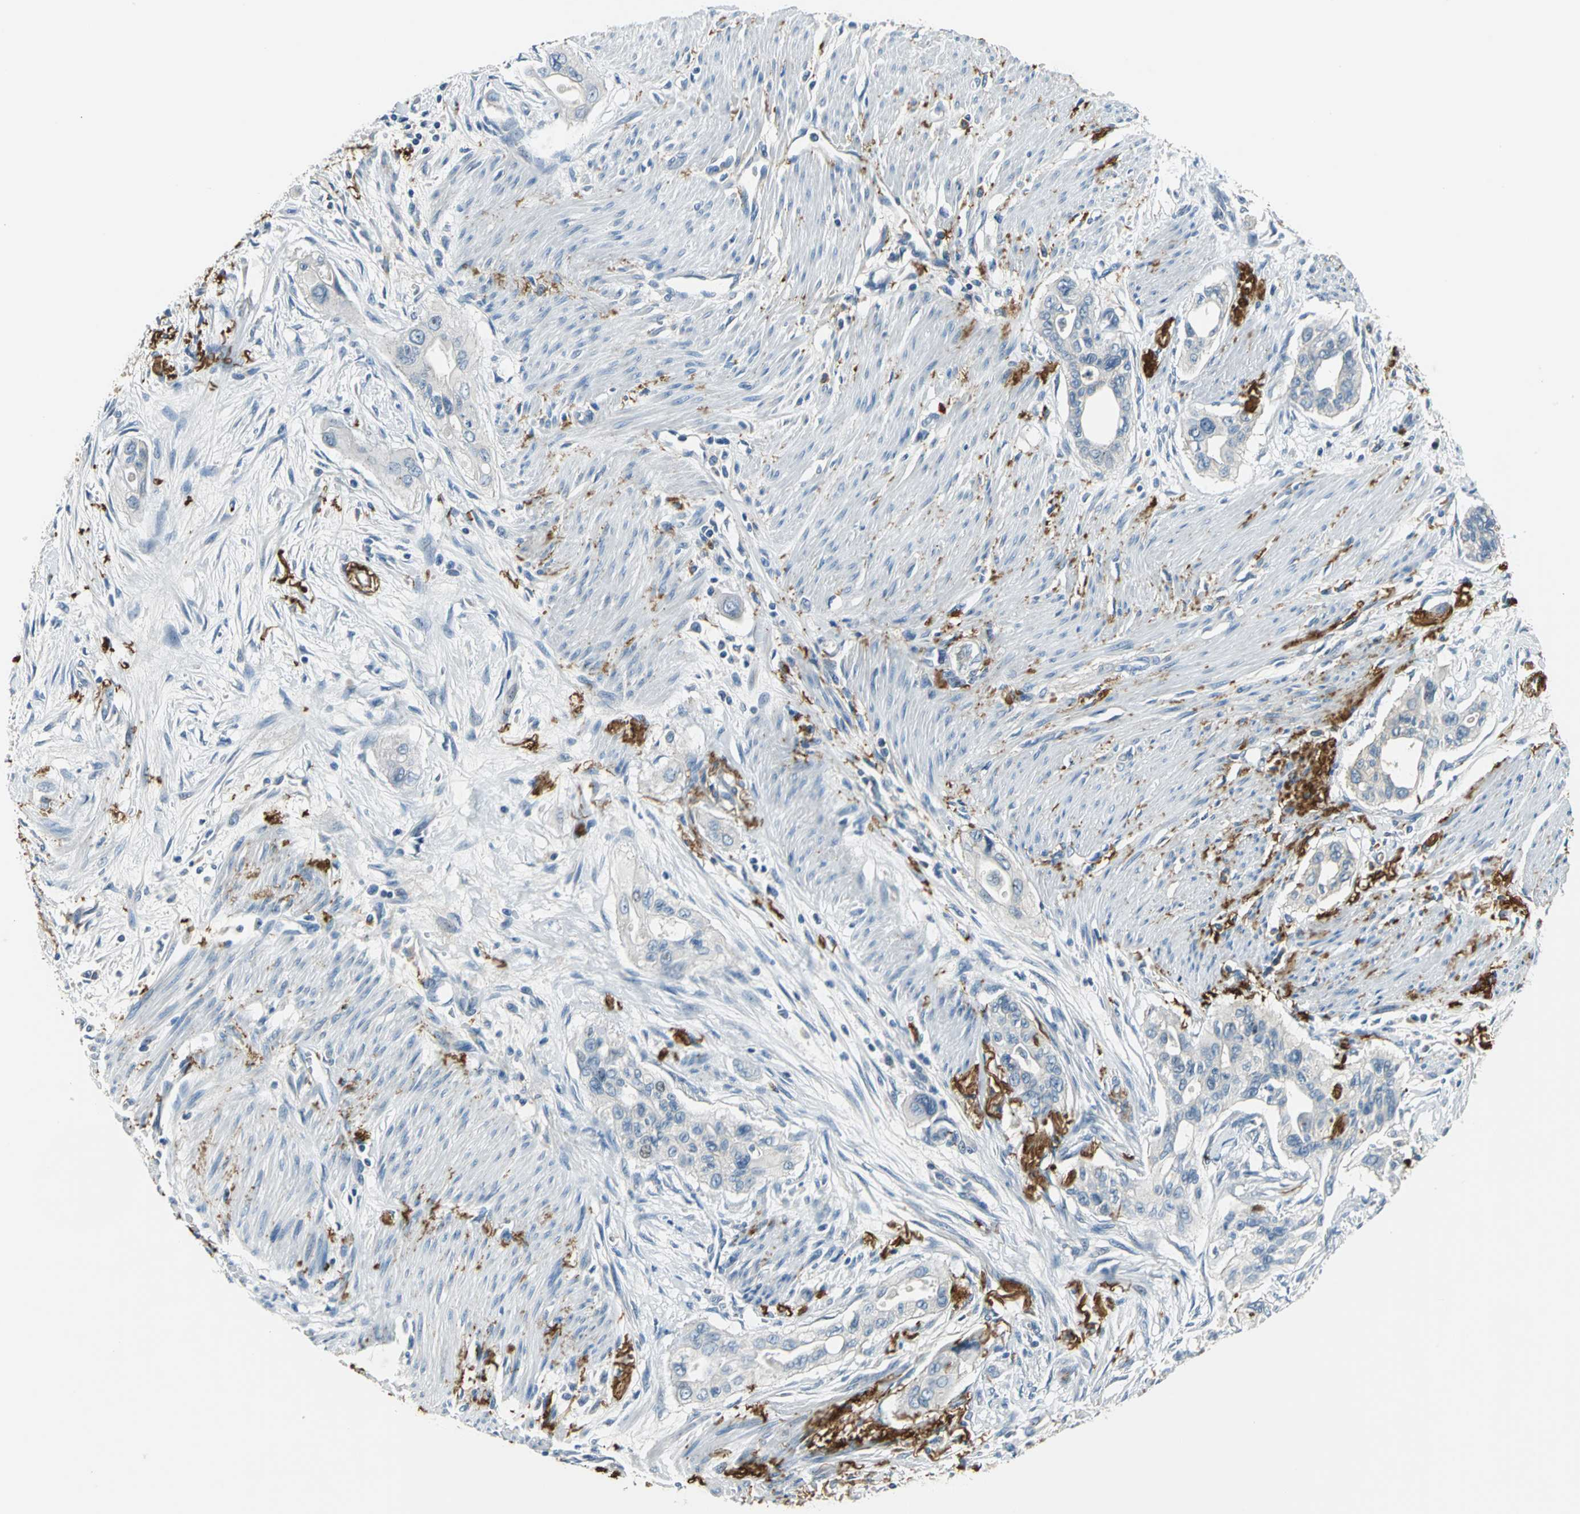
{"staining": {"intensity": "negative", "quantity": "none", "location": "none"}, "tissue": "pancreatic cancer", "cell_type": "Tumor cells", "image_type": "cancer", "snomed": [{"axis": "morphology", "description": "Adenocarcinoma, NOS"}, {"axis": "topography", "description": "Pancreas"}], "caption": "Pancreatic cancer (adenocarcinoma) was stained to show a protein in brown. There is no significant expression in tumor cells.", "gene": "SLC16A7", "patient": {"sex": "male", "age": 77}}